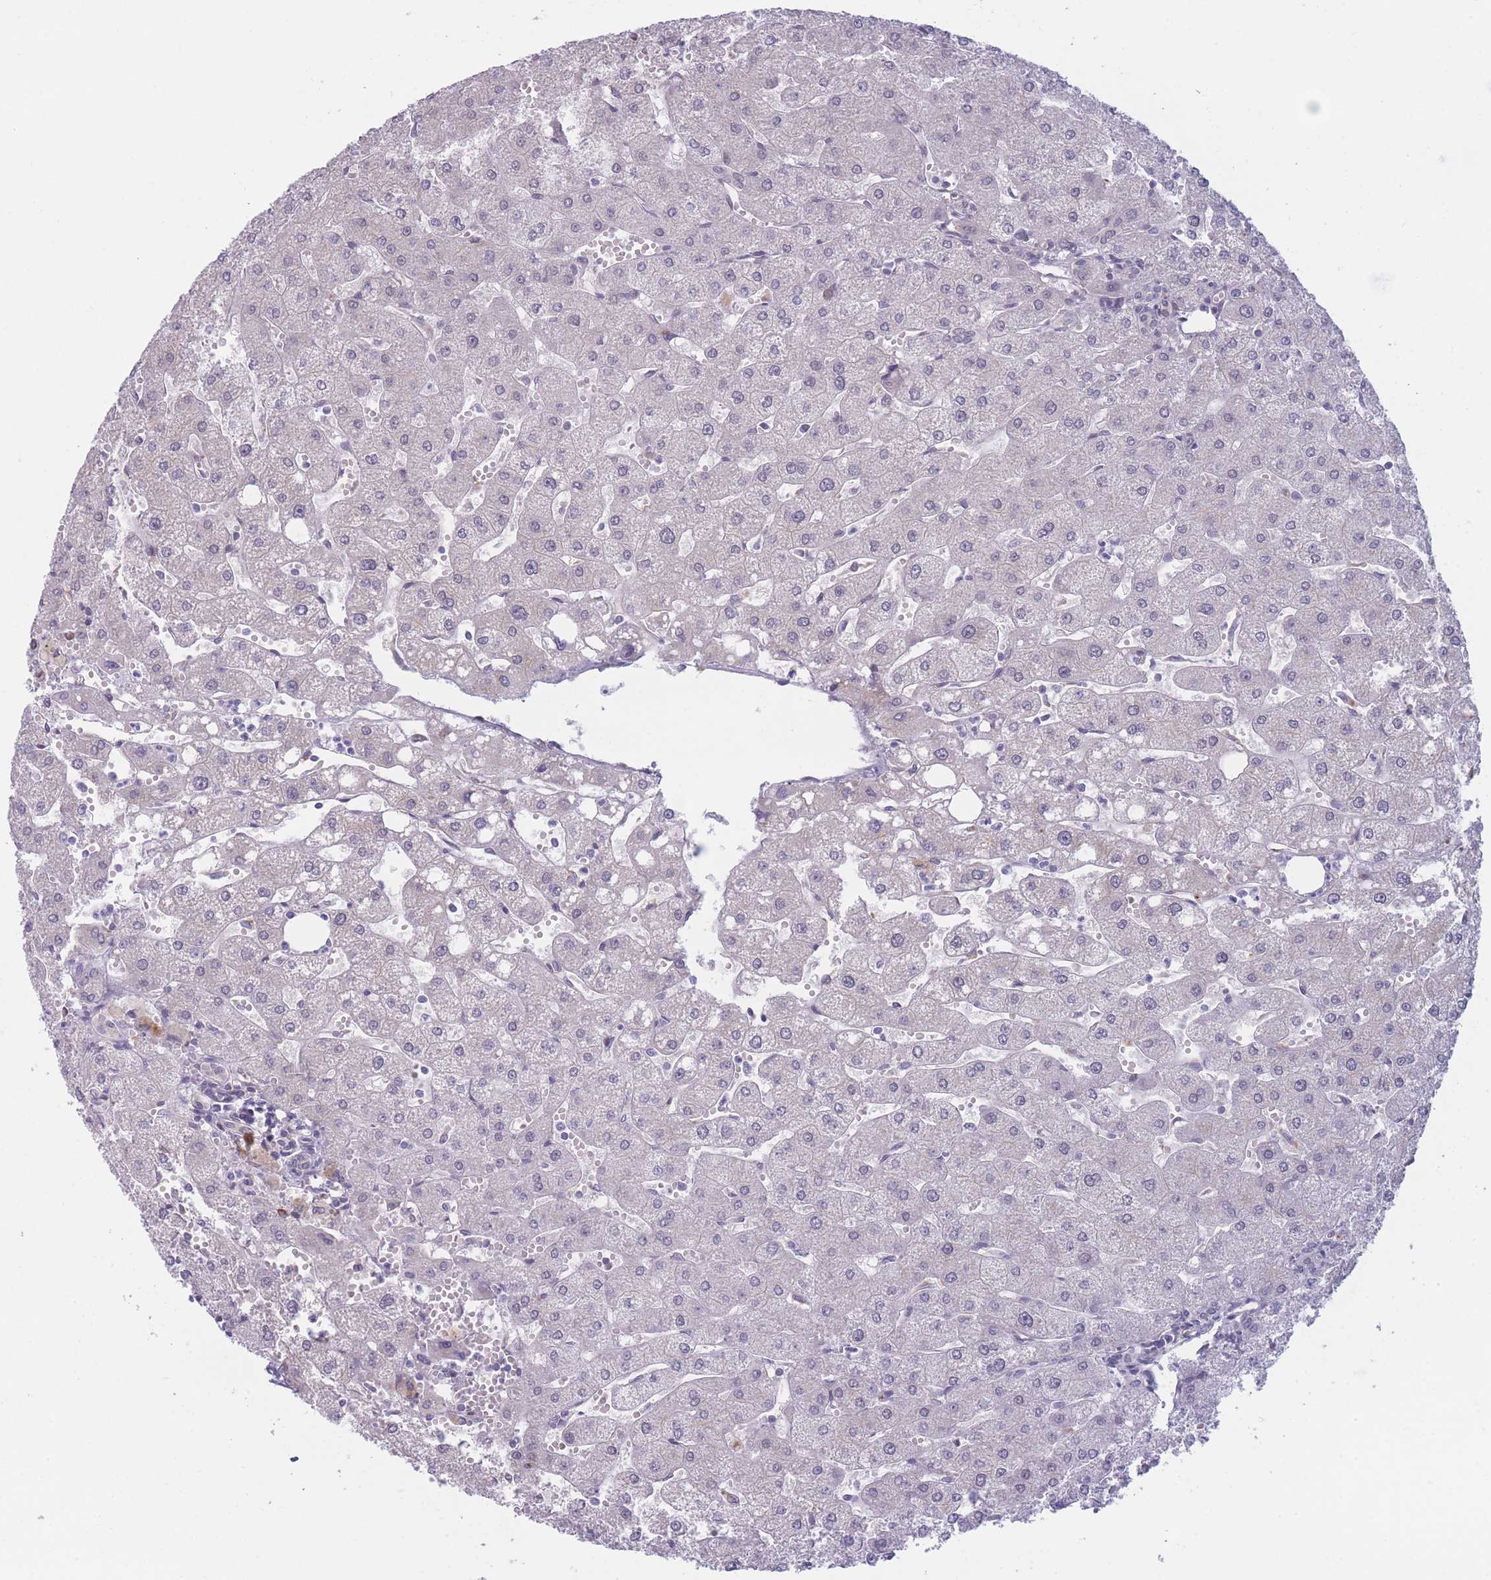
{"staining": {"intensity": "negative", "quantity": "none", "location": "none"}, "tissue": "liver", "cell_type": "Cholangiocytes", "image_type": "normal", "snomed": [{"axis": "morphology", "description": "Normal tissue, NOS"}, {"axis": "topography", "description": "Liver"}], "caption": "DAB immunohistochemical staining of benign human liver displays no significant expression in cholangiocytes.", "gene": "COL27A1", "patient": {"sex": "male", "age": 67}}